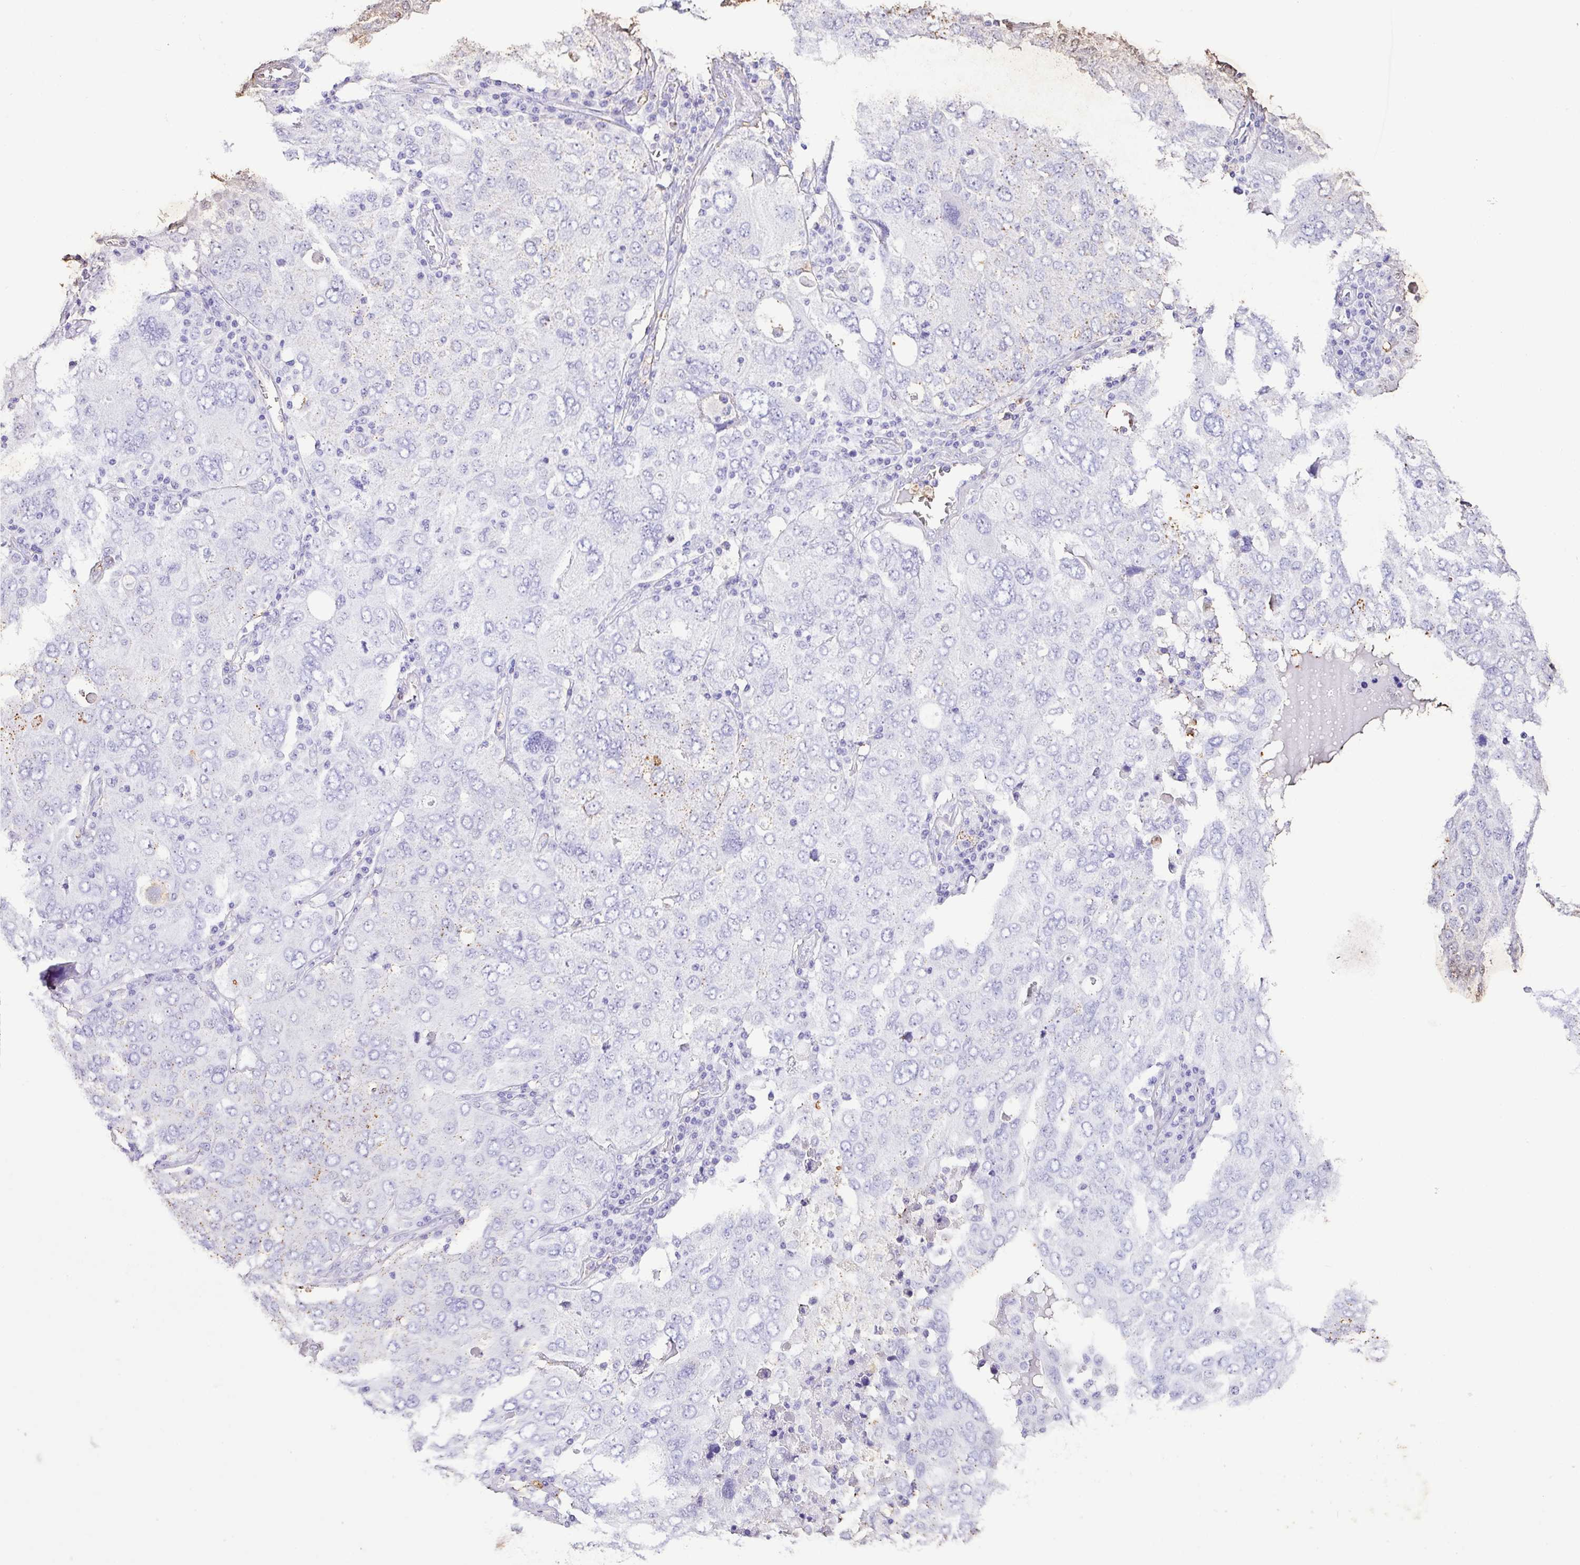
{"staining": {"intensity": "moderate", "quantity": "<25%", "location": "cytoplasmic/membranous"}, "tissue": "ovarian cancer", "cell_type": "Tumor cells", "image_type": "cancer", "snomed": [{"axis": "morphology", "description": "Carcinoma, endometroid"}, {"axis": "topography", "description": "Ovary"}], "caption": "Ovarian cancer (endometroid carcinoma) tissue demonstrates moderate cytoplasmic/membranous positivity in approximately <25% of tumor cells", "gene": "KCNJ11", "patient": {"sex": "female", "age": 62}}